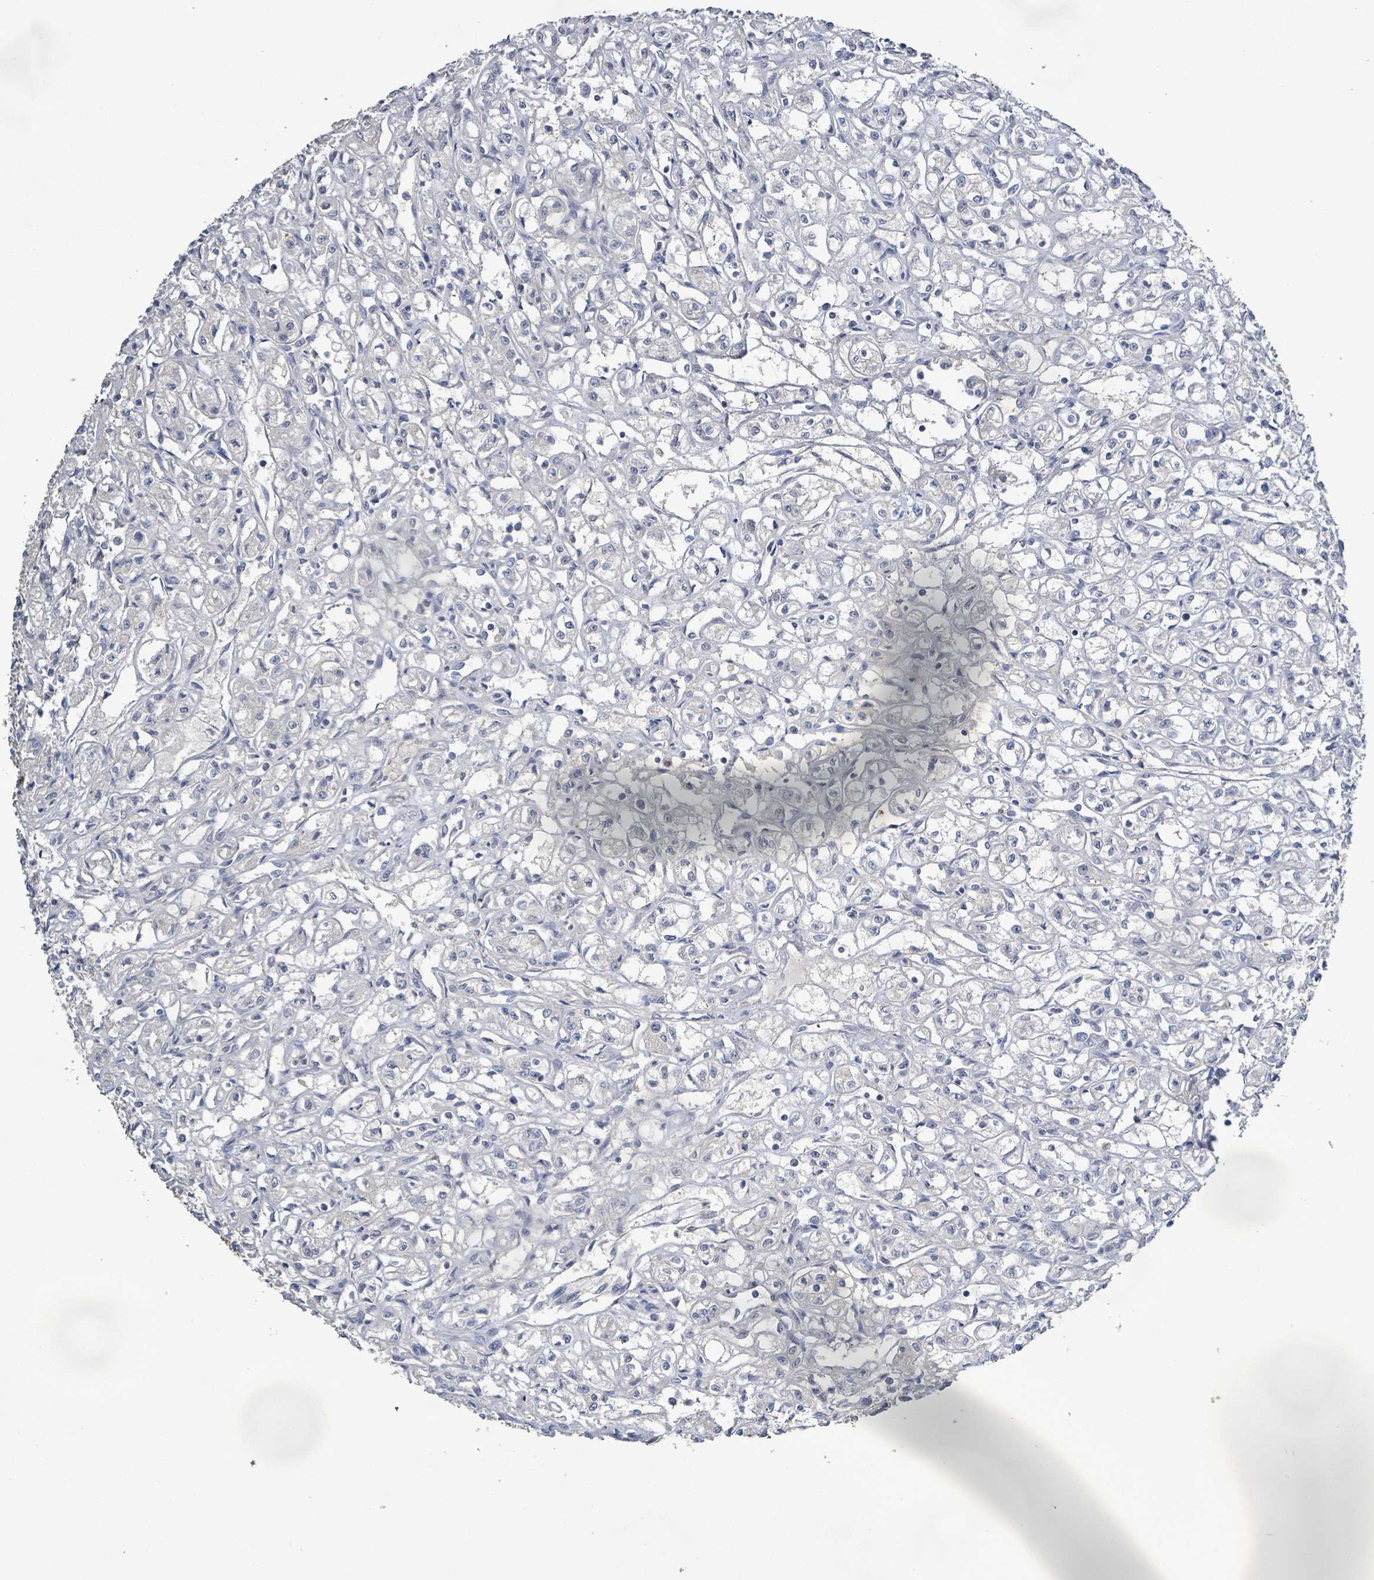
{"staining": {"intensity": "negative", "quantity": "none", "location": "none"}, "tissue": "renal cancer", "cell_type": "Tumor cells", "image_type": "cancer", "snomed": [{"axis": "morphology", "description": "Adenocarcinoma, NOS"}, {"axis": "topography", "description": "Kidney"}], "caption": "An IHC histopathology image of renal adenocarcinoma is shown. There is no staining in tumor cells of renal adenocarcinoma. (IHC, brightfield microscopy, high magnification).", "gene": "KRAS", "patient": {"sex": "male", "age": 56}}